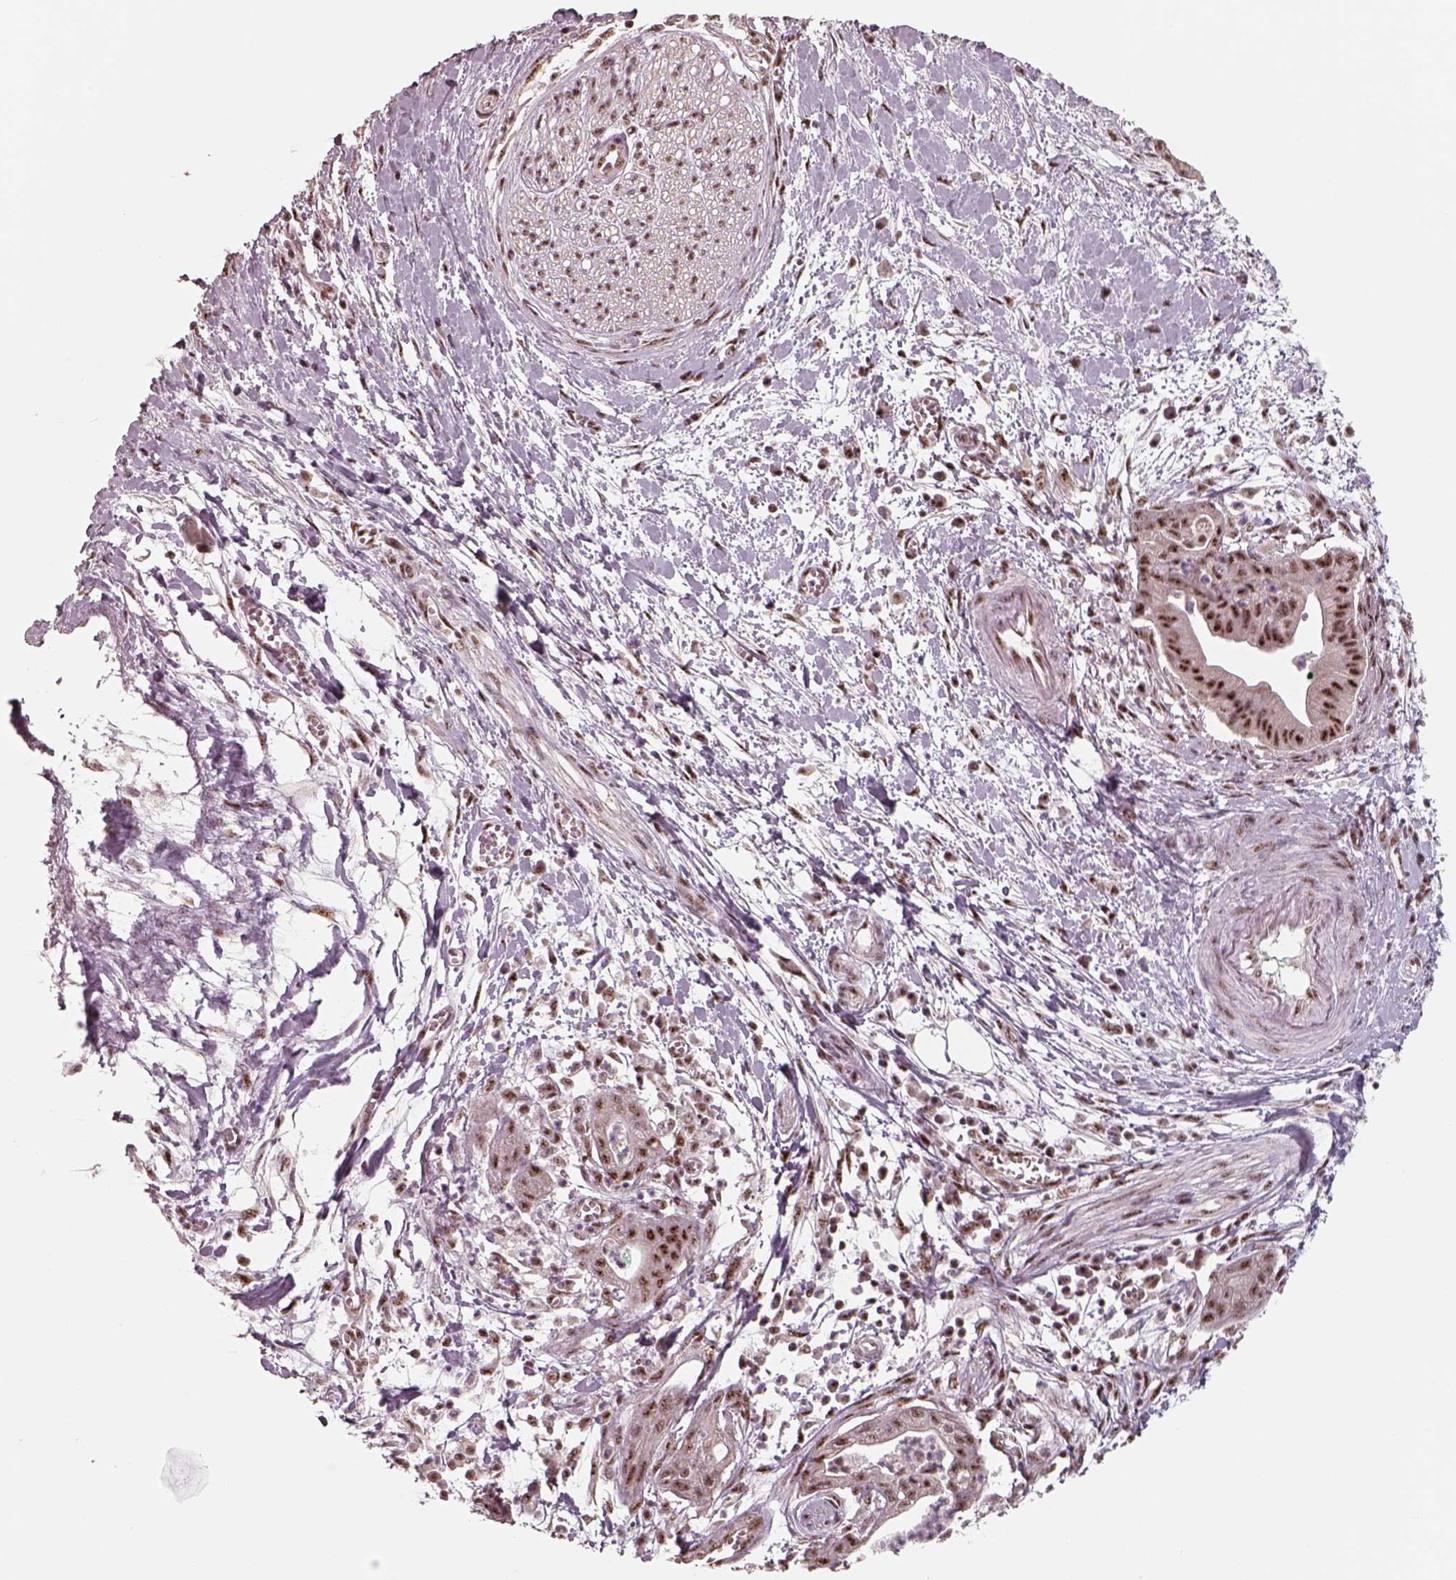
{"staining": {"intensity": "strong", "quantity": ">75%", "location": "nuclear"}, "tissue": "pancreatic cancer", "cell_type": "Tumor cells", "image_type": "cancer", "snomed": [{"axis": "morphology", "description": "Normal tissue, NOS"}, {"axis": "morphology", "description": "Adenocarcinoma, NOS"}, {"axis": "topography", "description": "Lymph node"}, {"axis": "topography", "description": "Pancreas"}], "caption": "Pancreatic cancer (adenocarcinoma) stained for a protein (brown) demonstrates strong nuclear positive positivity in approximately >75% of tumor cells.", "gene": "ATXN7L3", "patient": {"sex": "female", "age": 58}}